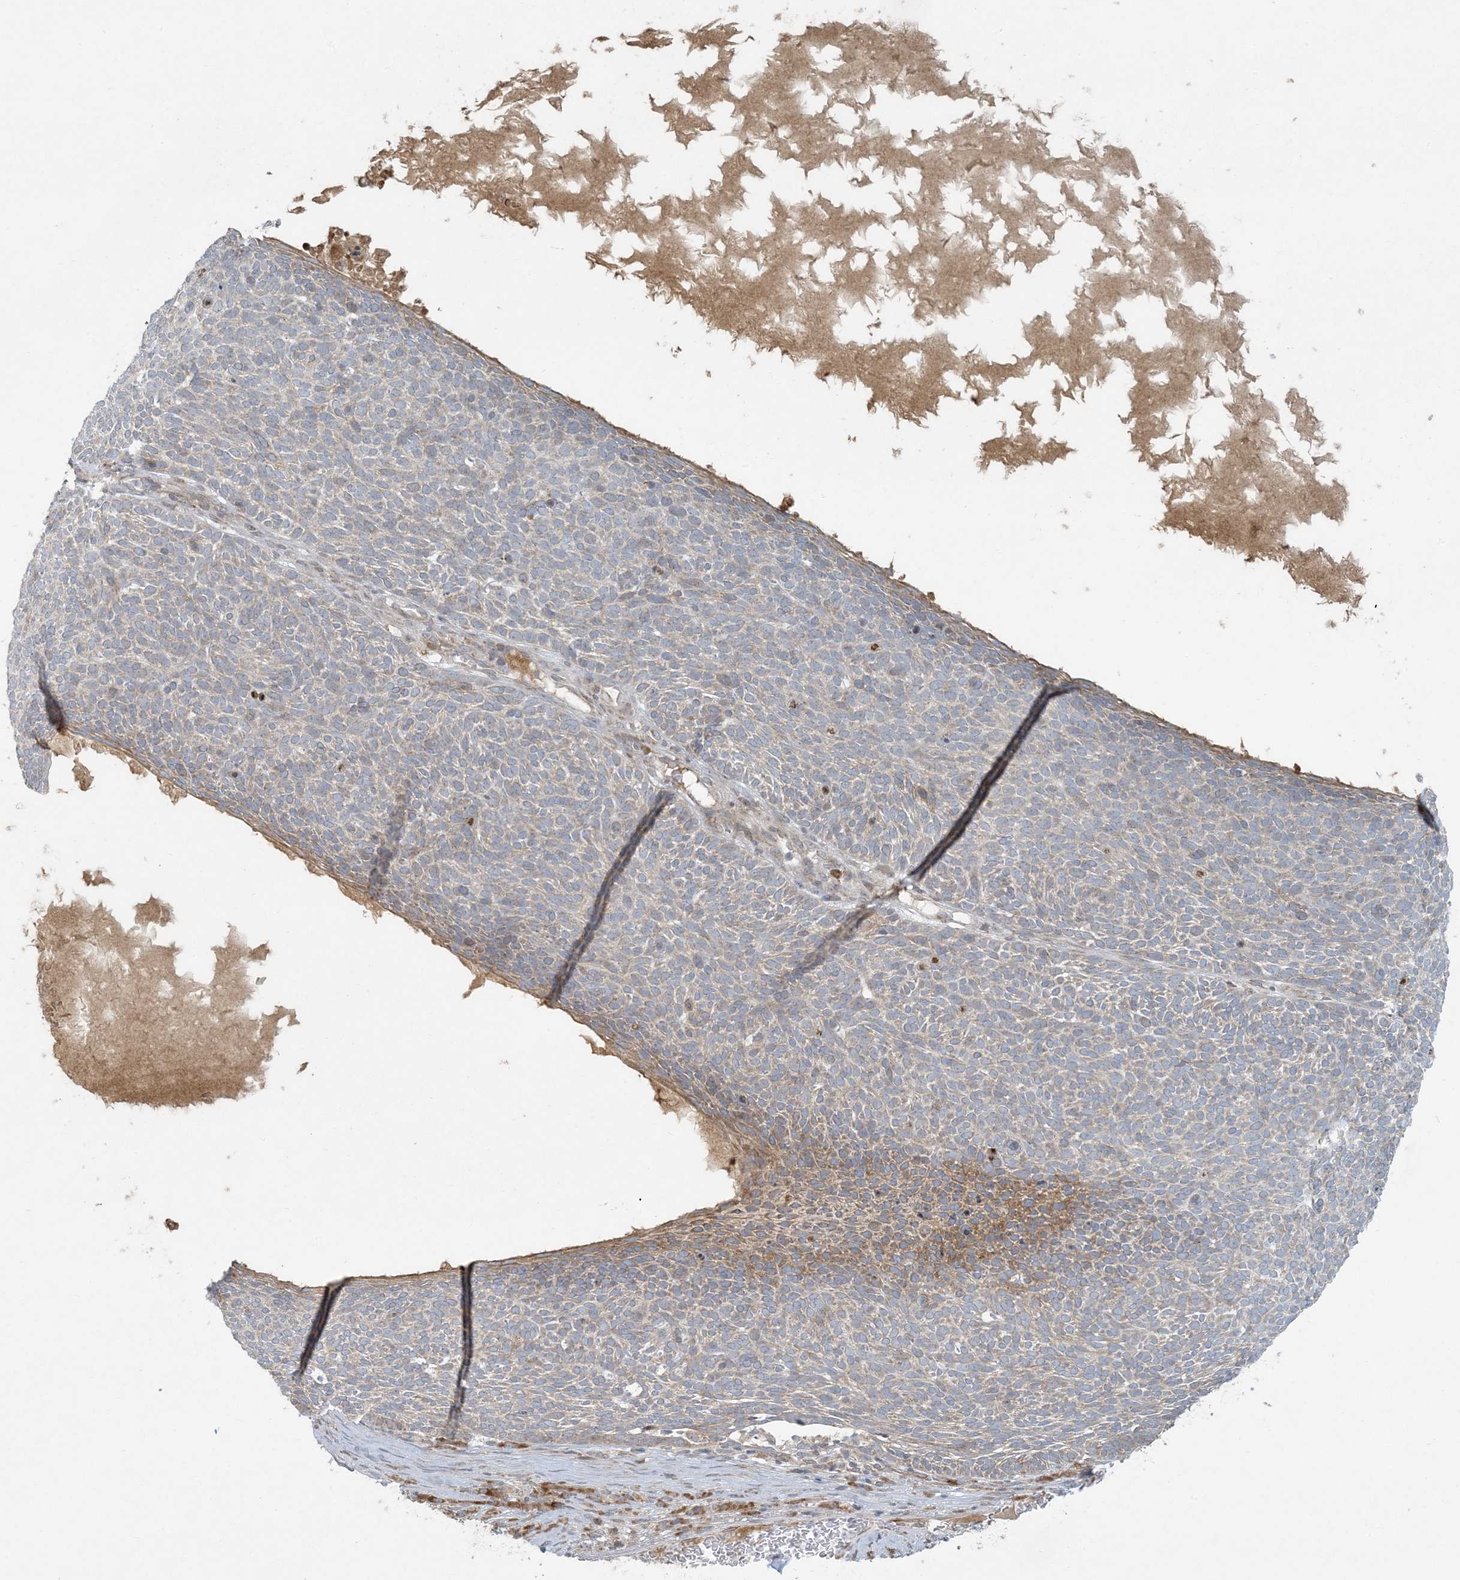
{"staining": {"intensity": "weak", "quantity": ">75%", "location": "cytoplasmic/membranous"}, "tissue": "skin cancer", "cell_type": "Tumor cells", "image_type": "cancer", "snomed": [{"axis": "morphology", "description": "Squamous cell carcinoma, NOS"}, {"axis": "topography", "description": "Skin"}], "caption": "The immunohistochemical stain highlights weak cytoplasmic/membranous positivity in tumor cells of skin cancer tissue.", "gene": "HACL1", "patient": {"sex": "female", "age": 90}}